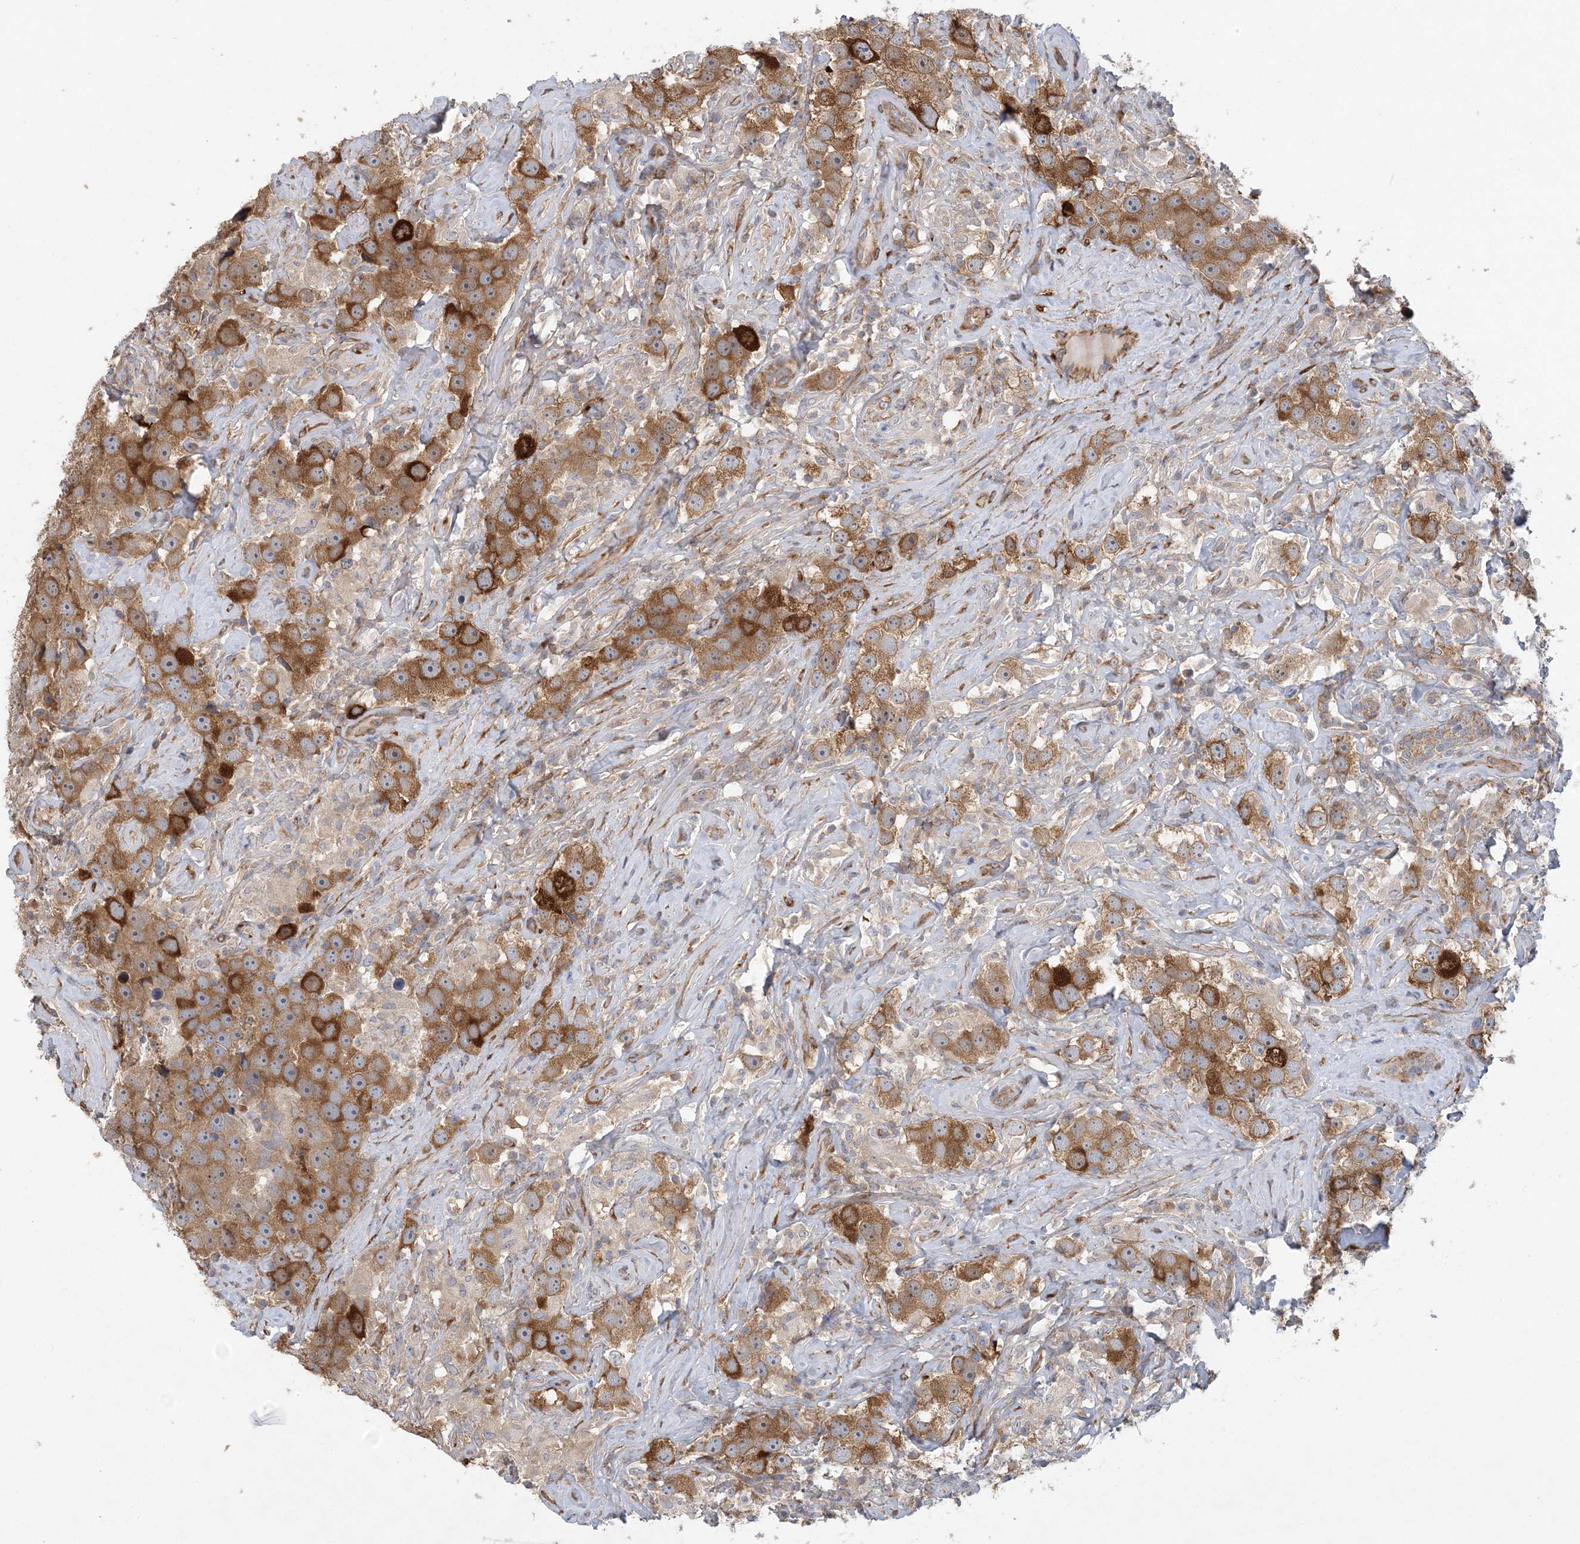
{"staining": {"intensity": "moderate", "quantity": ">75%", "location": "cytoplasmic/membranous"}, "tissue": "testis cancer", "cell_type": "Tumor cells", "image_type": "cancer", "snomed": [{"axis": "morphology", "description": "Seminoma, NOS"}, {"axis": "topography", "description": "Testis"}], "caption": "Approximately >75% of tumor cells in human testis cancer (seminoma) reveal moderate cytoplasmic/membranous protein positivity as visualized by brown immunohistochemical staining.", "gene": "MAP4K5", "patient": {"sex": "male", "age": 49}}